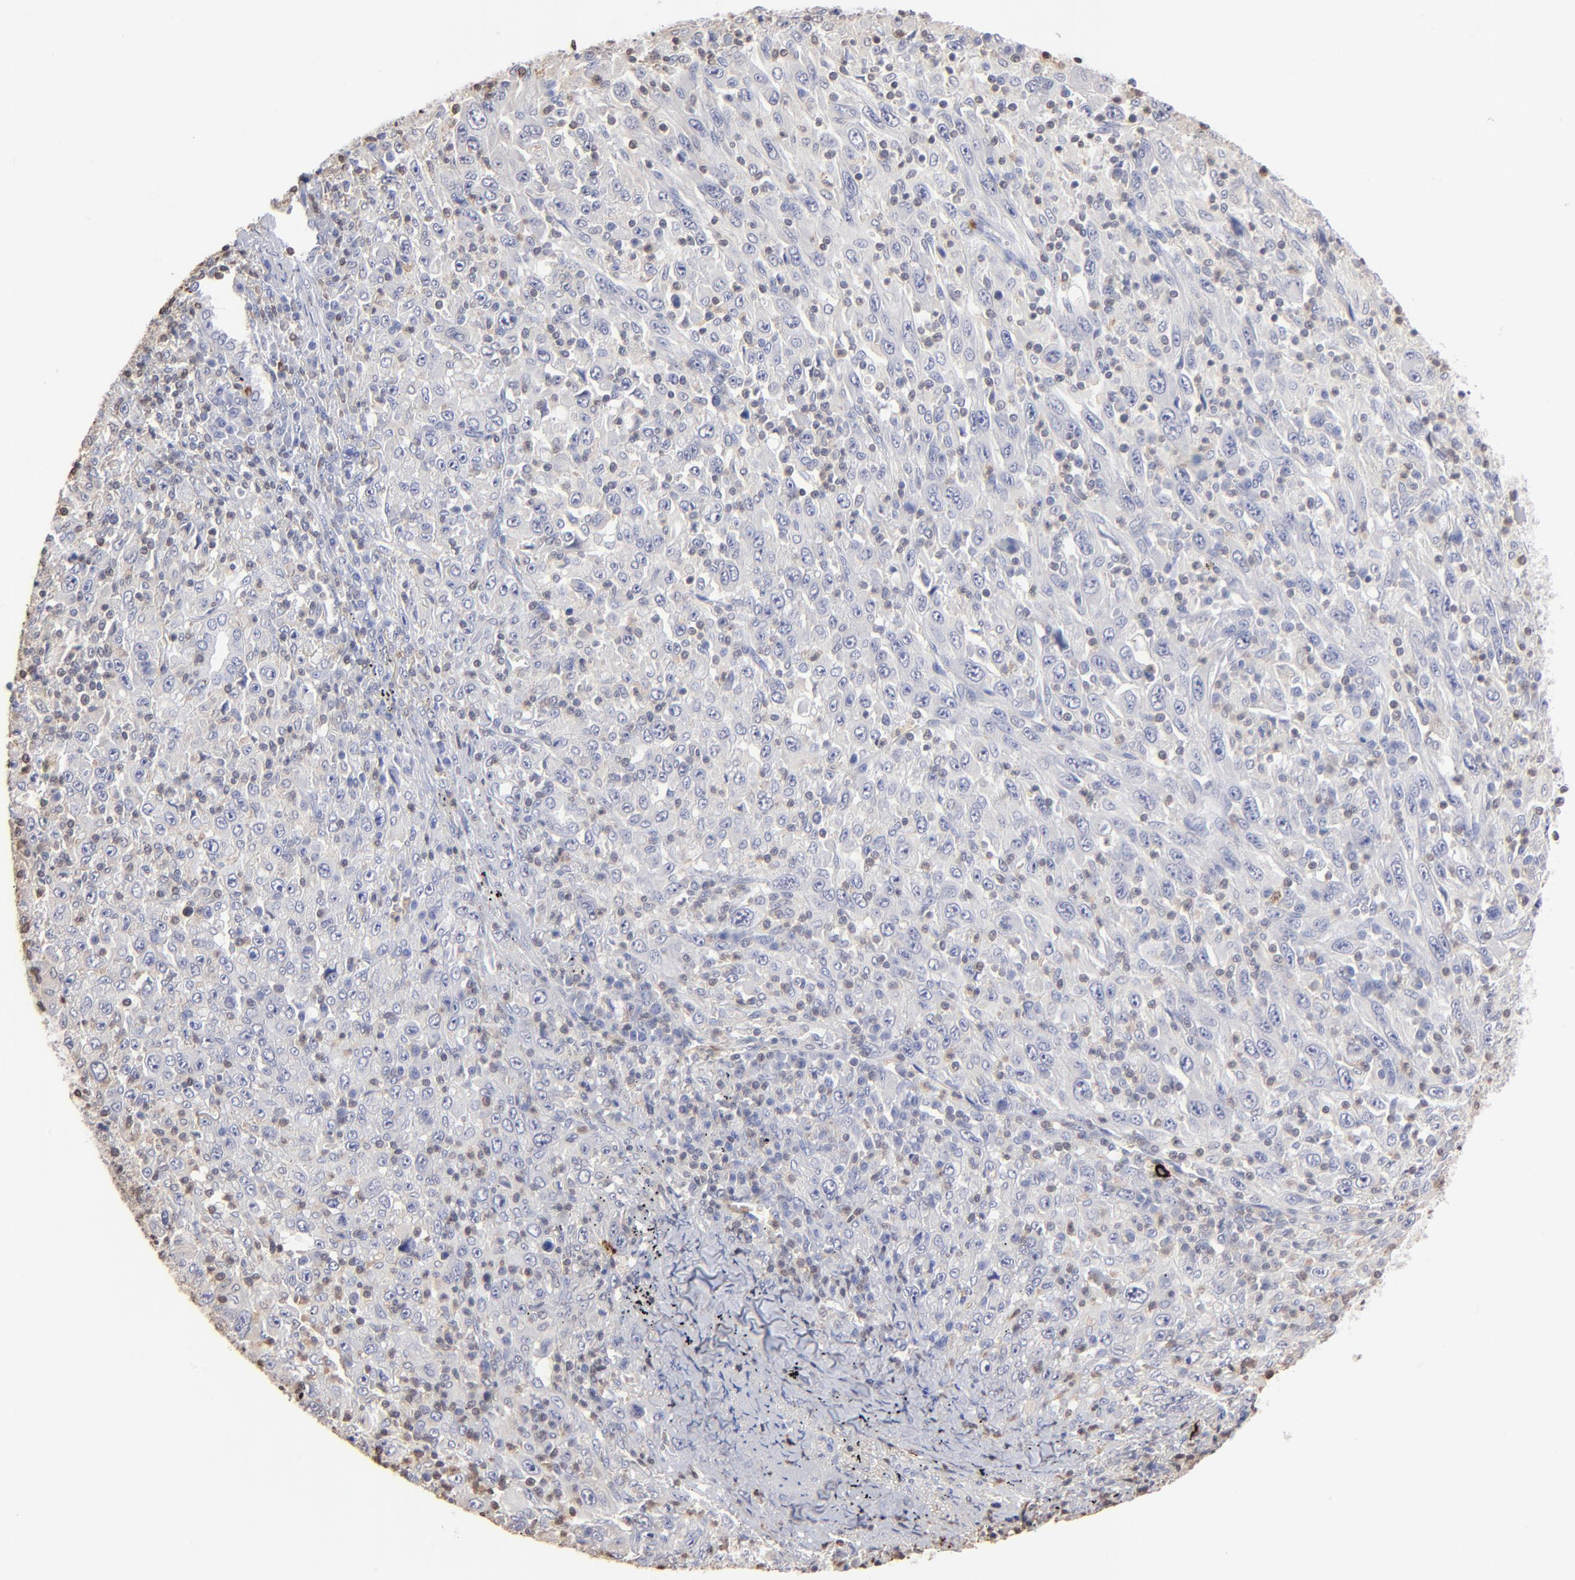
{"staining": {"intensity": "negative", "quantity": "none", "location": "none"}, "tissue": "melanoma", "cell_type": "Tumor cells", "image_type": "cancer", "snomed": [{"axis": "morphology", "description": "Malignant melanoma, Metastatic site"}, {"axis": "topography", "description": "Skin"}], "caption": "Melanoma was stained to show a protein in brown. There is no significant positivity in tumor cells. (DAB immunohistochemistry (IHC) with hematoxylin counter stain).", "gene": "TBXT", "patient": {"sex": "female", "age": 56}}